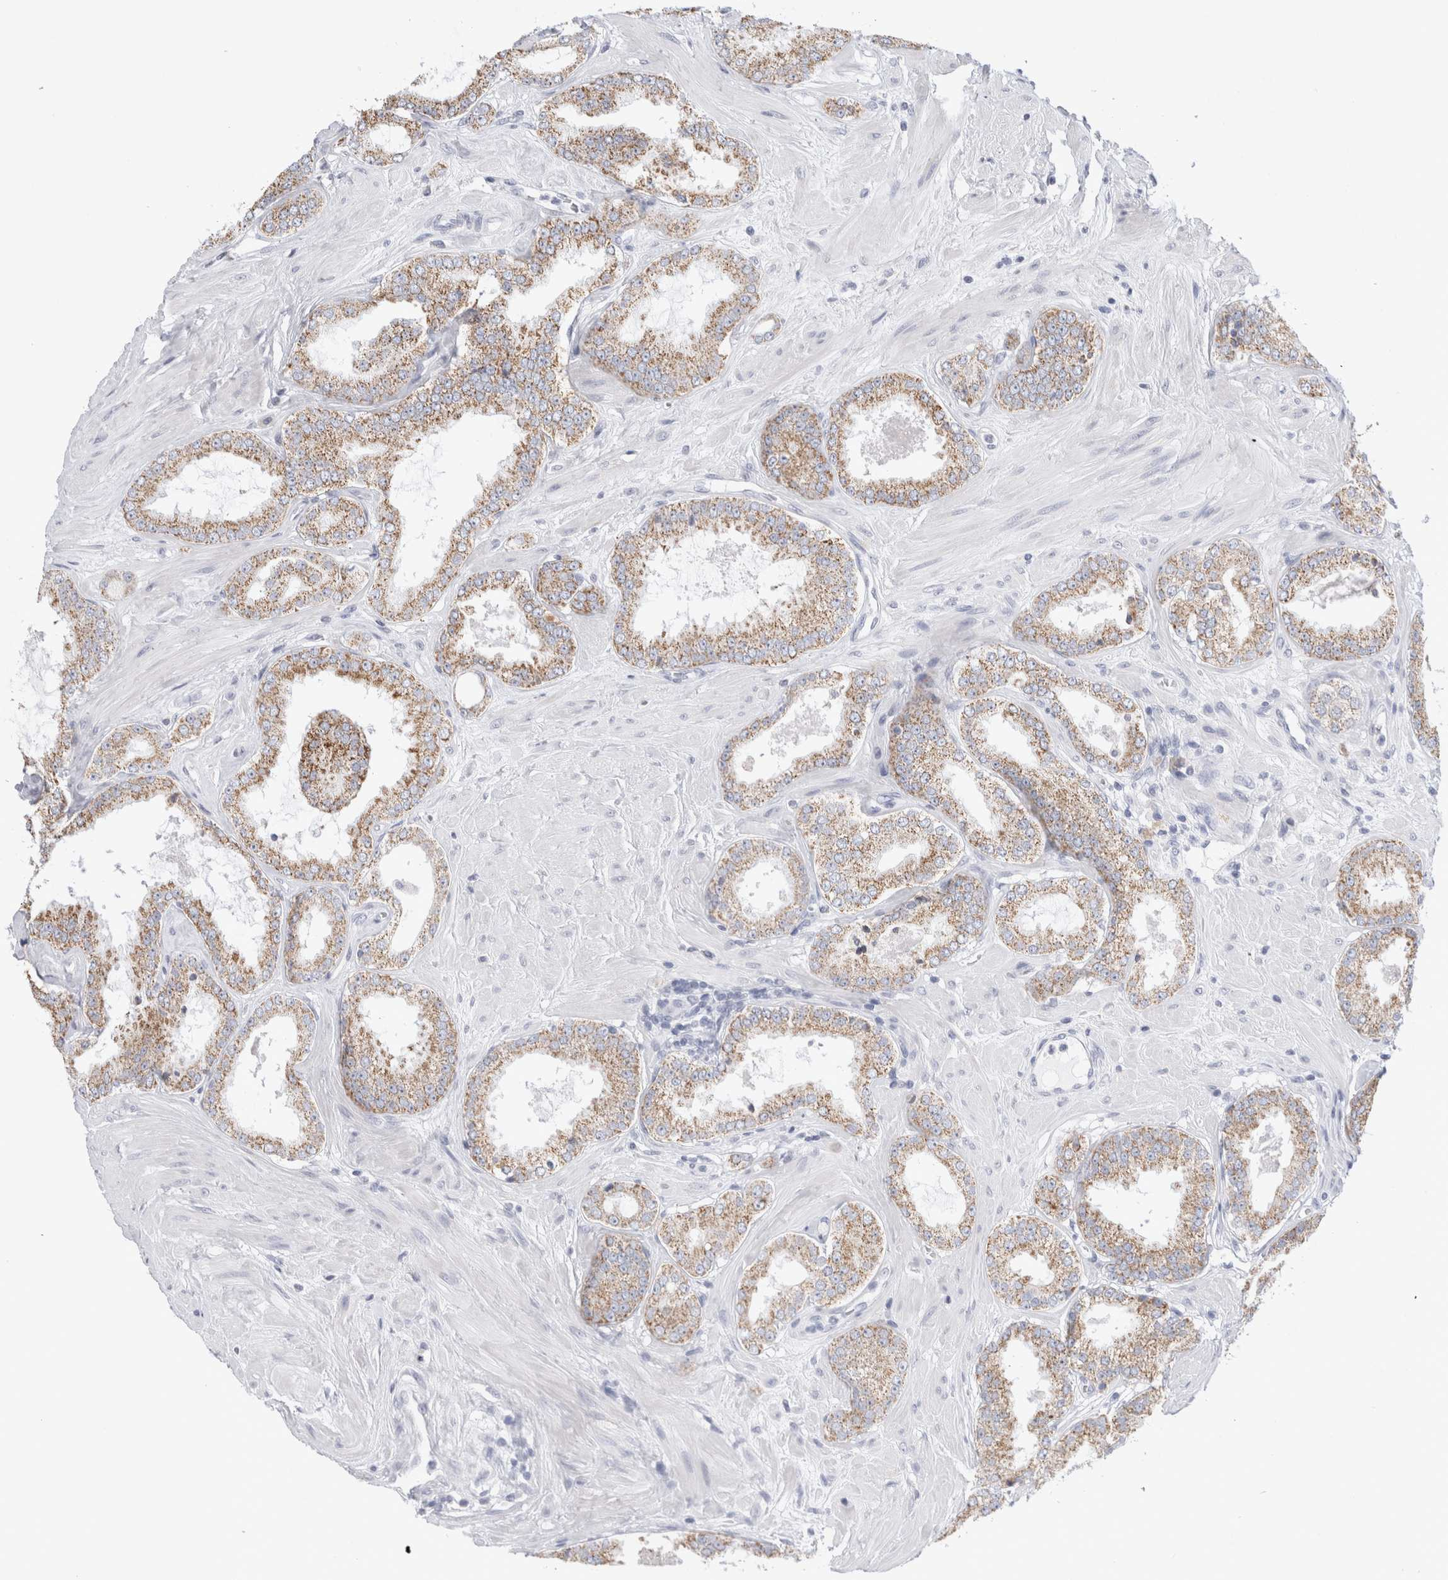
{"staining": {"intensity": "moderate", "quantity": ">75%", "location": "cytoplasmic/membranous"}, "tissue": "prostate cancer", "cell_type": "Tumor cells", "image_type": "cancer", "snomed": [{"axis": "morphology", "description": "Adenocarcinoma, Low grade"}, {"axis": "topography", "description": "Prostate"}], "caption": "A micrograph showing moderate cytoplasmic/membranous expression in about >75% of tumor cells in prostate cancer, as visualized by brown immunohistochemical staining.", "gene": "ECHDC2", "patient": {"sex": "male", "age": 62}}